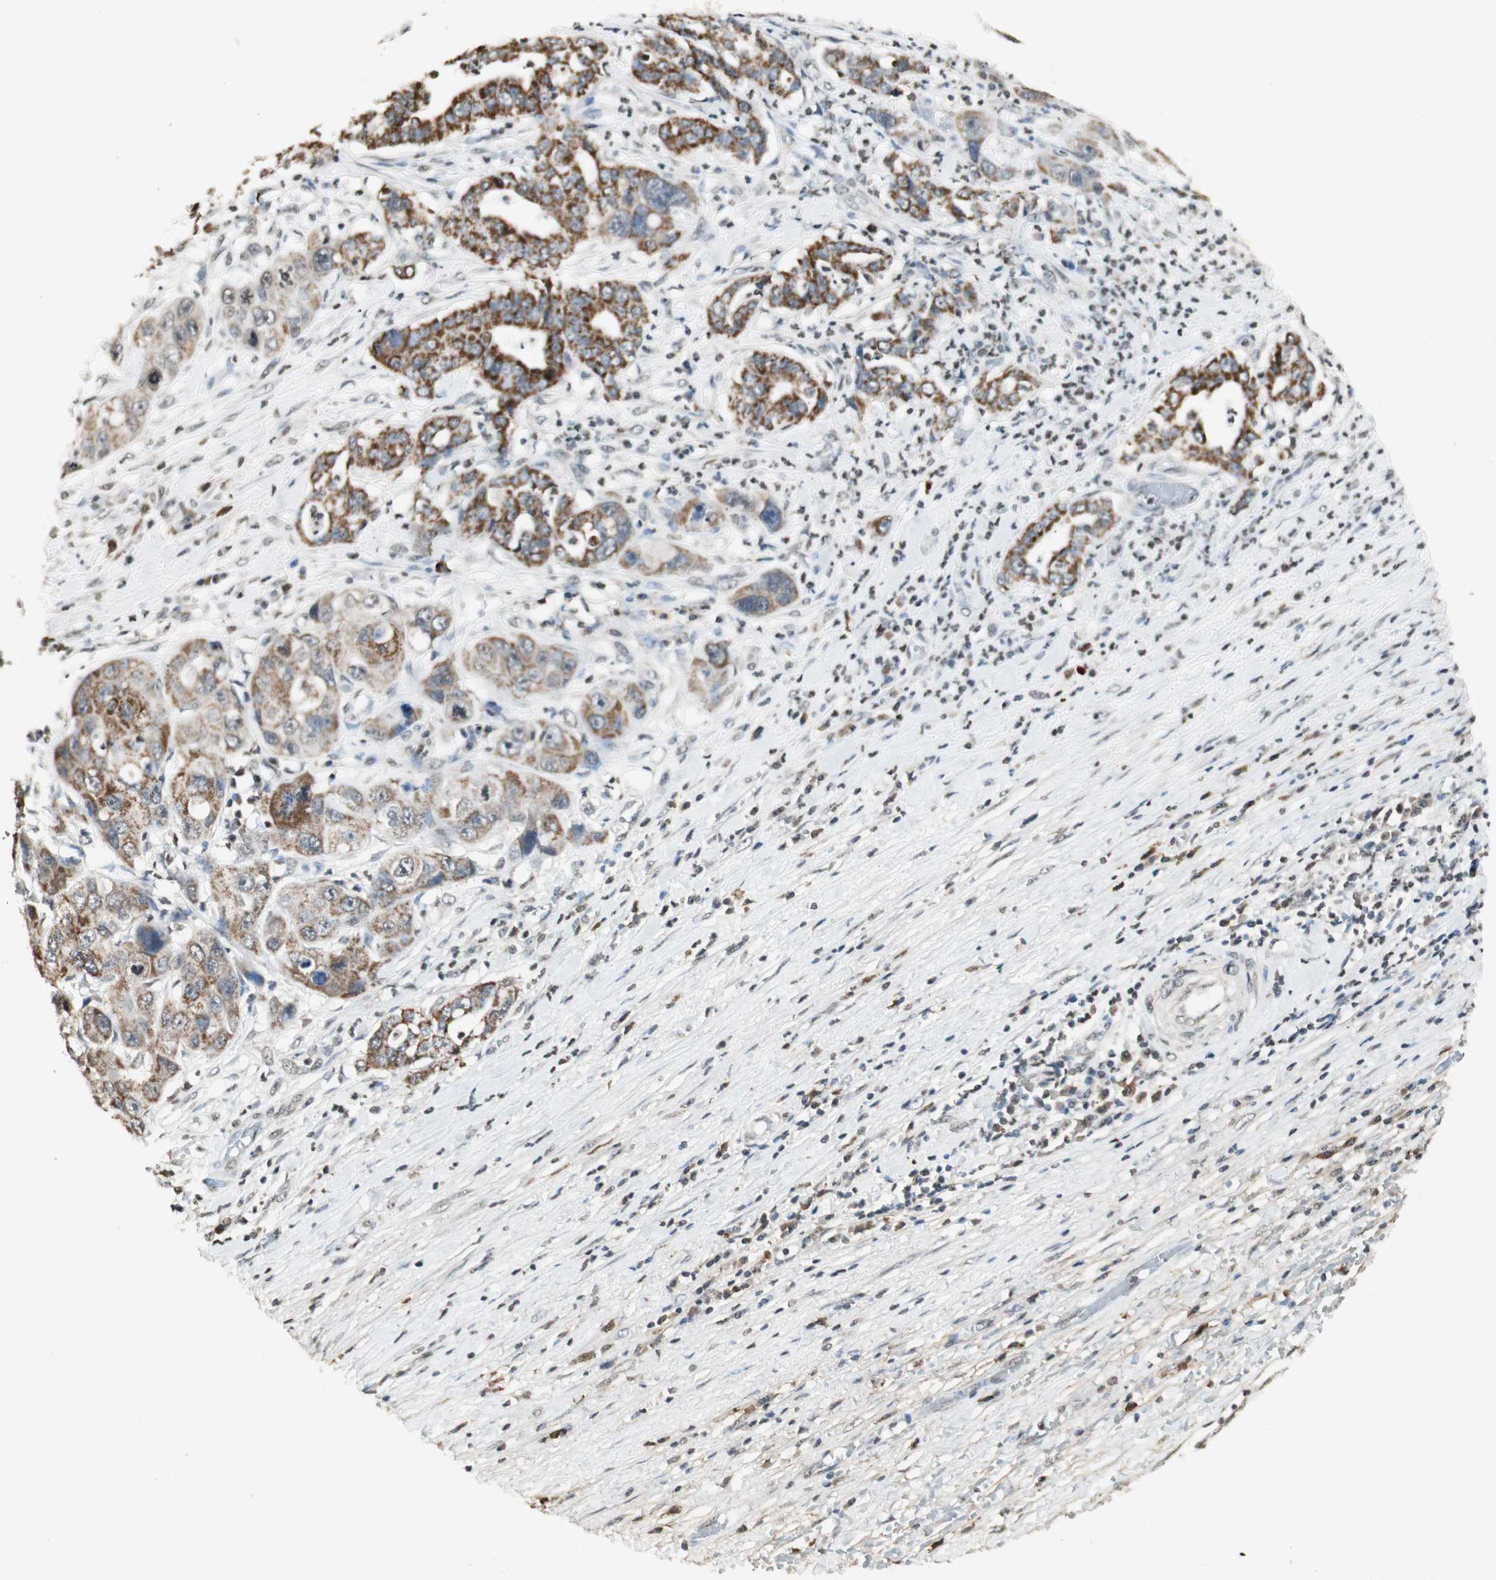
{"staining": {"intensity": "strong", "quantity": ">75%", "location": "cytoplasmic/membranous"}, "tissue": "liver cancer", "cell_type": "Tumor cells", "image_type": "cancer", "snomed": [{"axis": "morphology", "description": "Cholangiocarcinoma"}, {"axis": "topography", "description": "Liver"}], "caption": "Approximately >75% of tumor cells in liver cancer (cholangiocarcinoma) demonstrate strong cytoplasmic/membranous protein positivity as visualized by brown immunohistochemical staining.", "gene": "PRELID1", "patient": {"sex": "female", "age": 61}}